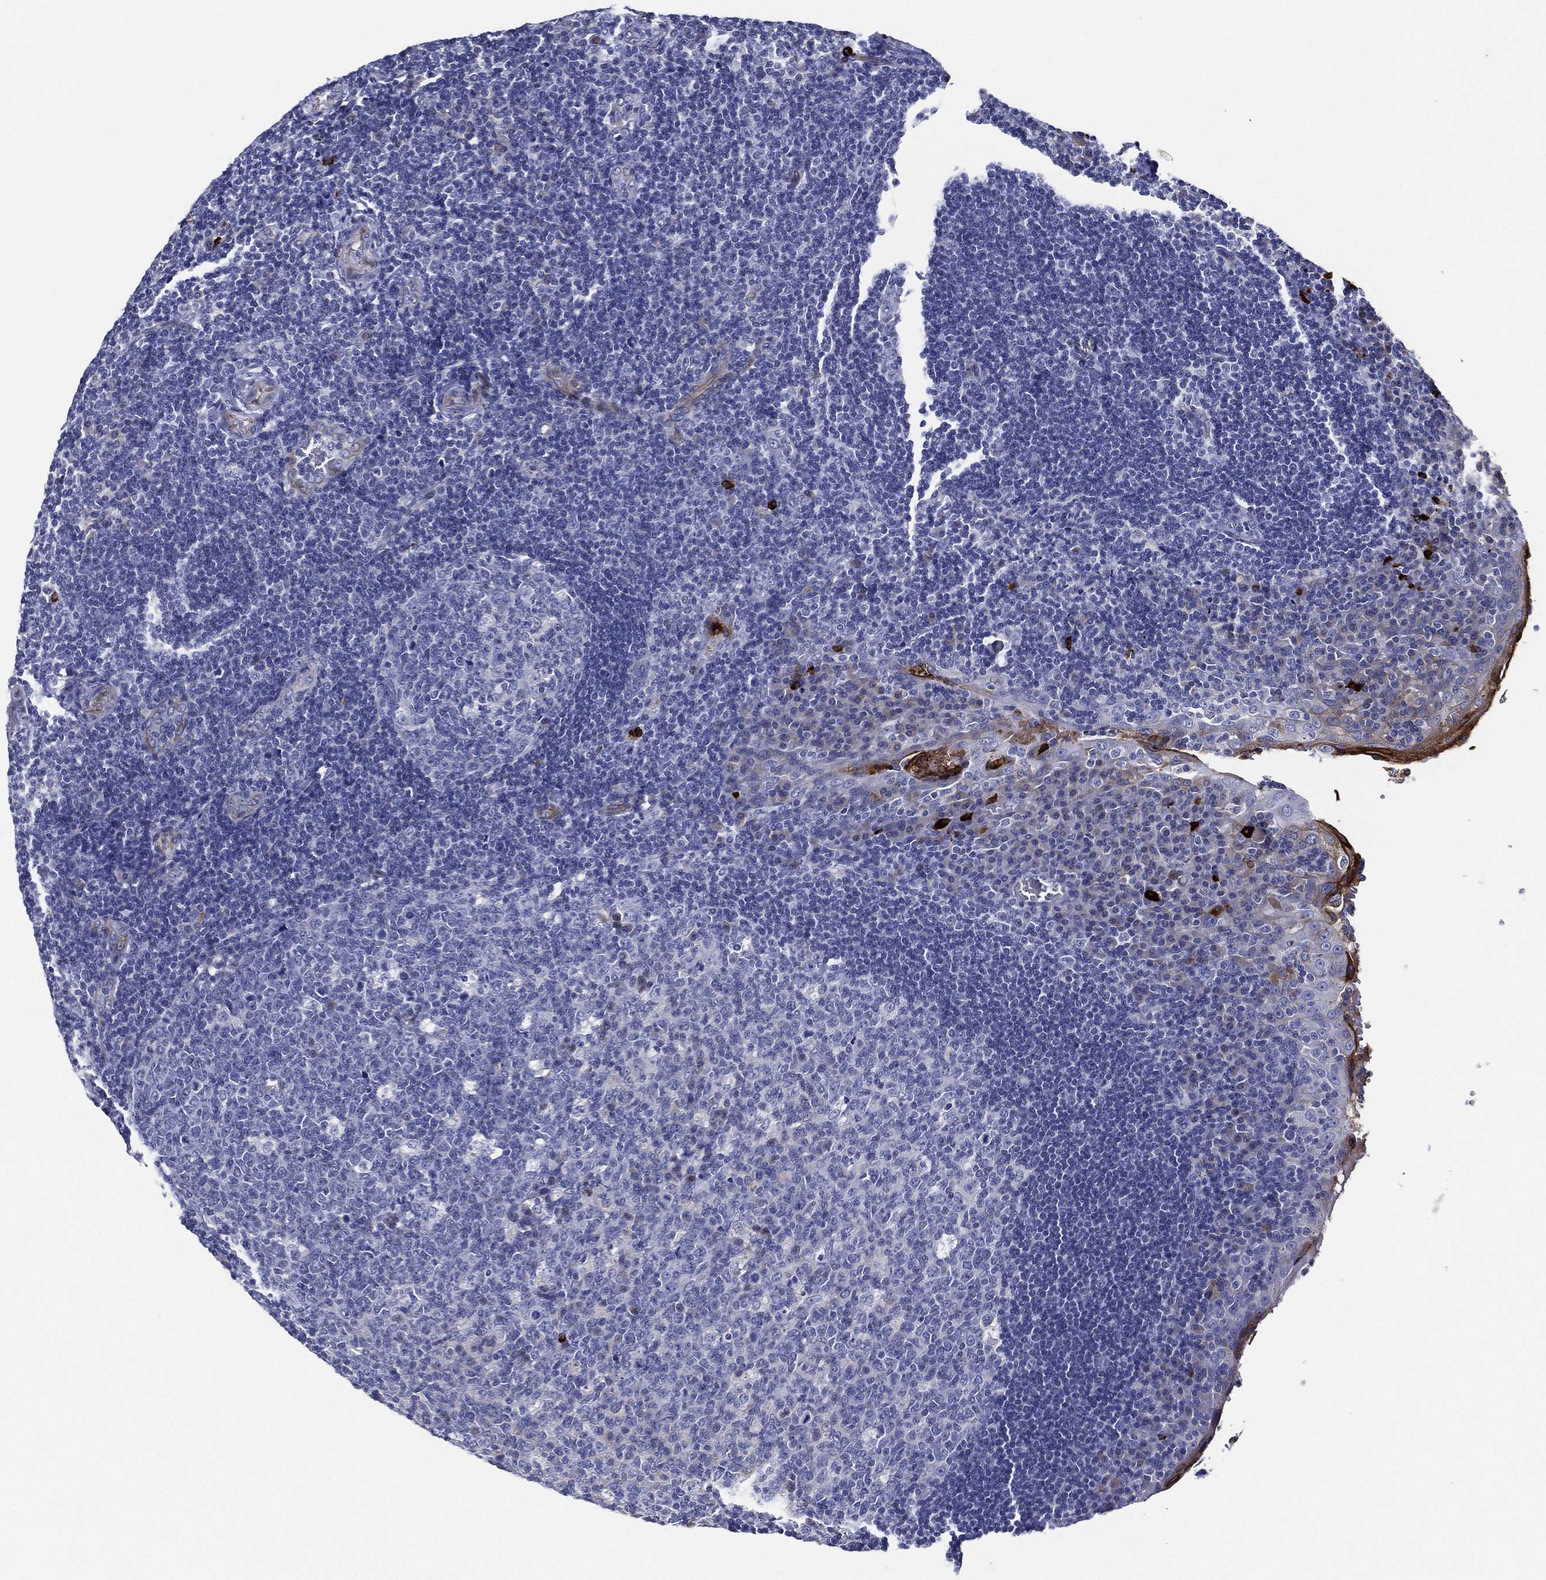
{"staining": {"intensity": "negative", "quantity": "none", "location": "none"}, "tissue": "tonsil", "cell_type": "Germinal center cells", "image_type": "normal", "snomed": [{"axis": "morphology", "description": "Normal tissue, NOS"}, {"axis": "topography", "description": "Tonsil"}], "caption": "A high-resolution histopathology image shows immunohistochemistry (IHC) staining of normal tonsil, which exhibits no significant positivity in germinal center cells. (Stains: DAB (3,3'-diaminobenzidine) immunohistochemistry with hematoxylin counter stain, Microscopy: brightfield microscopy at high magnification).", "gene": "TMPRSS11D", "patient": {"sex": "male", "age": 17}}